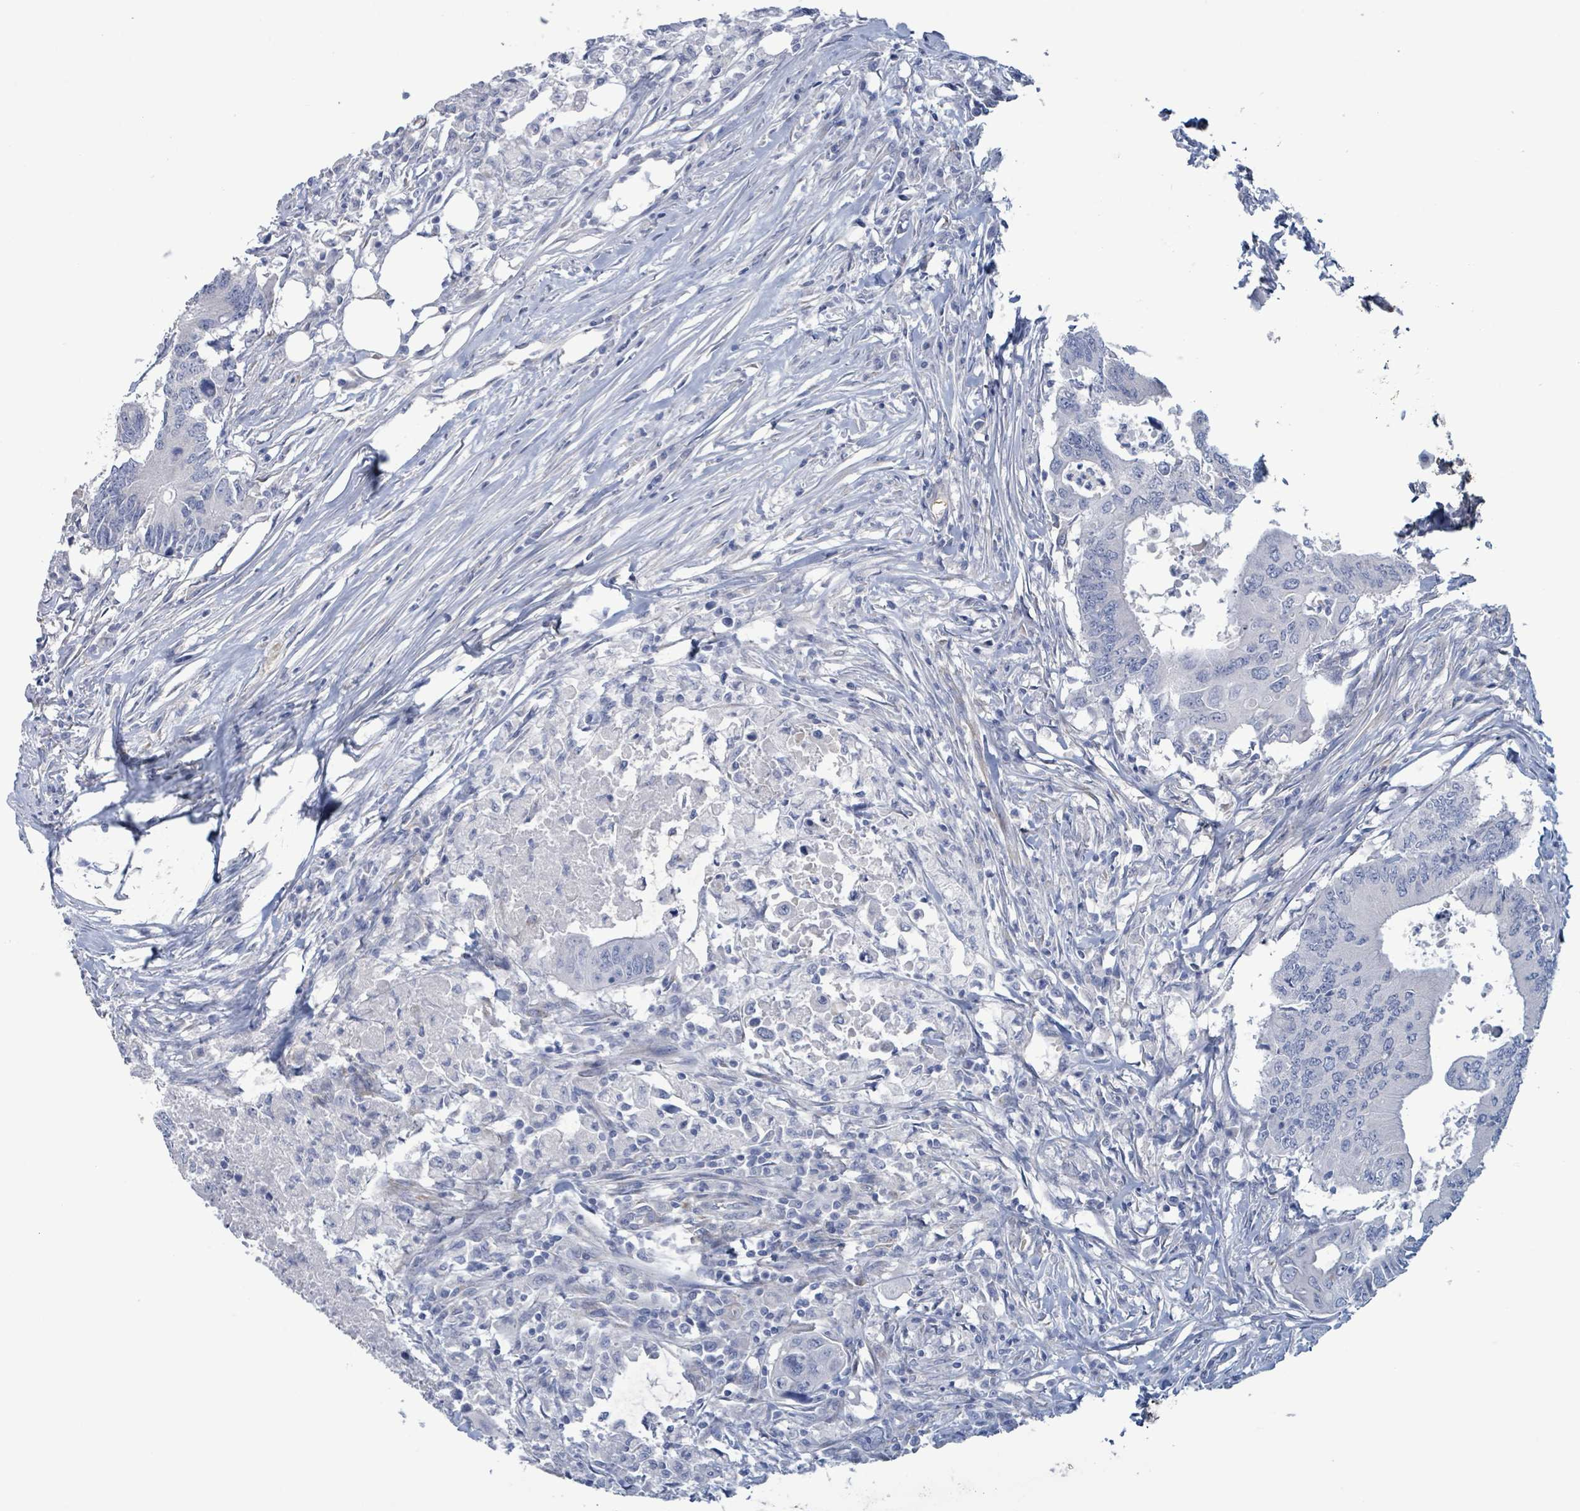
{"staining": {"intensity": "negative", "quantity": "none", "location": "none"}, "tissue": "colorectal cancer", "cell_type": "Tumor cells", "image_type": "cancer", "snomed": [{"axis": "morphology", "description": "Adenocarcinoma, NOS"}, {"axis": "topography", "description": "Colon"}], "caption": "This is a micrograph of immunohistochemistry staining of colorectal cancer (adenocarcinoma), which shows no staining in tumor cells.", "gene": "PKLR", "patient": {"sex": "male", "age": 71}}